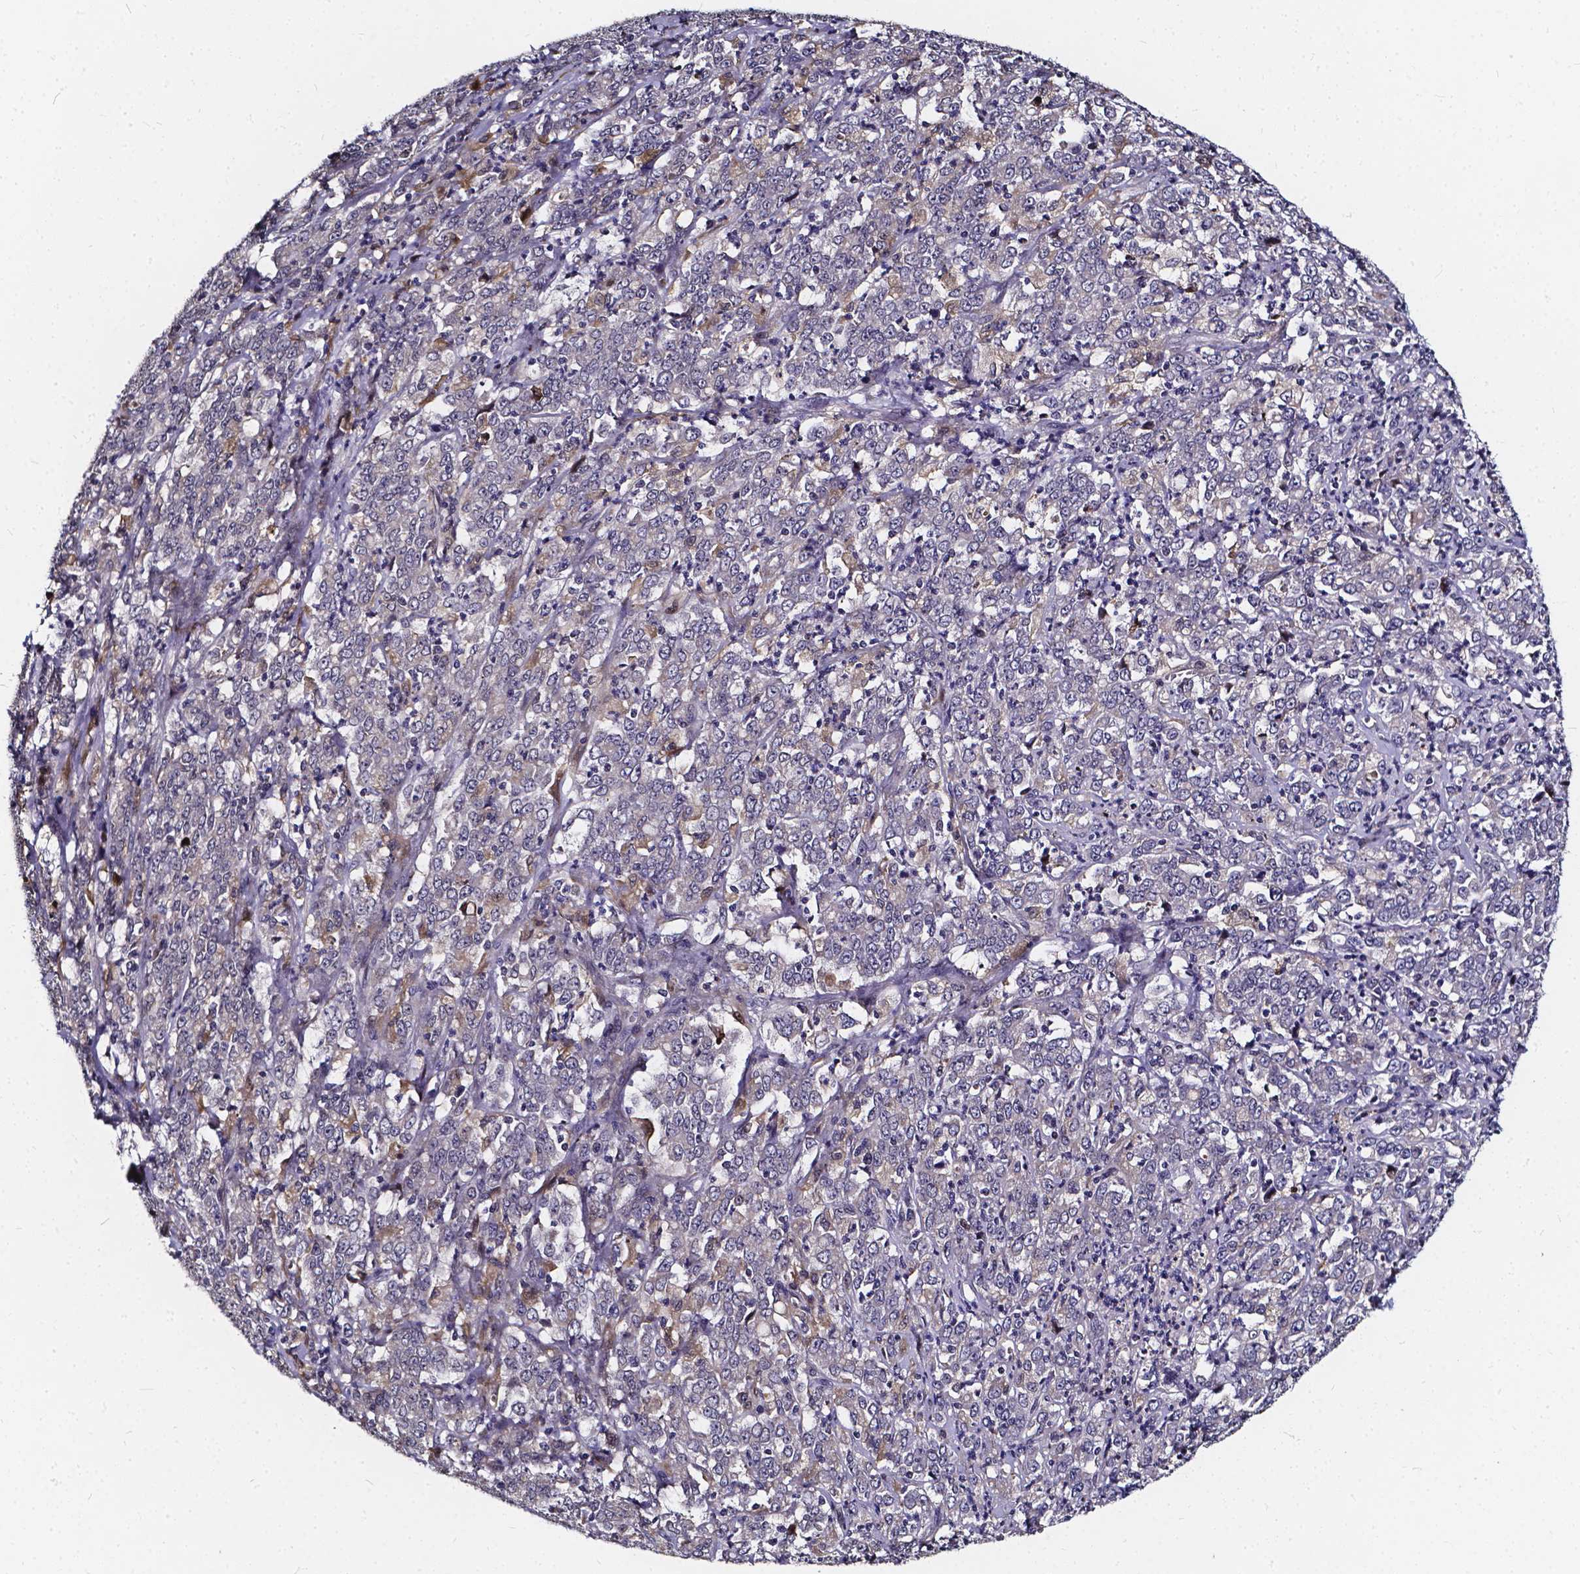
{"staining": {"intensity": "negative", "quantity": "none", "location": "none"}, "tissue": "stomach cancer", "cell_type": "Tumor cells", "image_type": "cancer", "snomed": [{"axis": "morphology", "description": "Adenocarcinoma, NOS"}, {"axis": "topography", "description": "Stomach, lower"}], "caption": "High power microscopy image of an immunohistochemistry micrograph of stomach cancer (adenocarcinoma), revealing no significant expression in tumor cells. Brightfield microscopy of IHC stained with DAB (brown) and hematoxylin (blue), captured at high magnification.", "gene": "SOWAHA", "patient": {"sex": "female", "age": 71}}